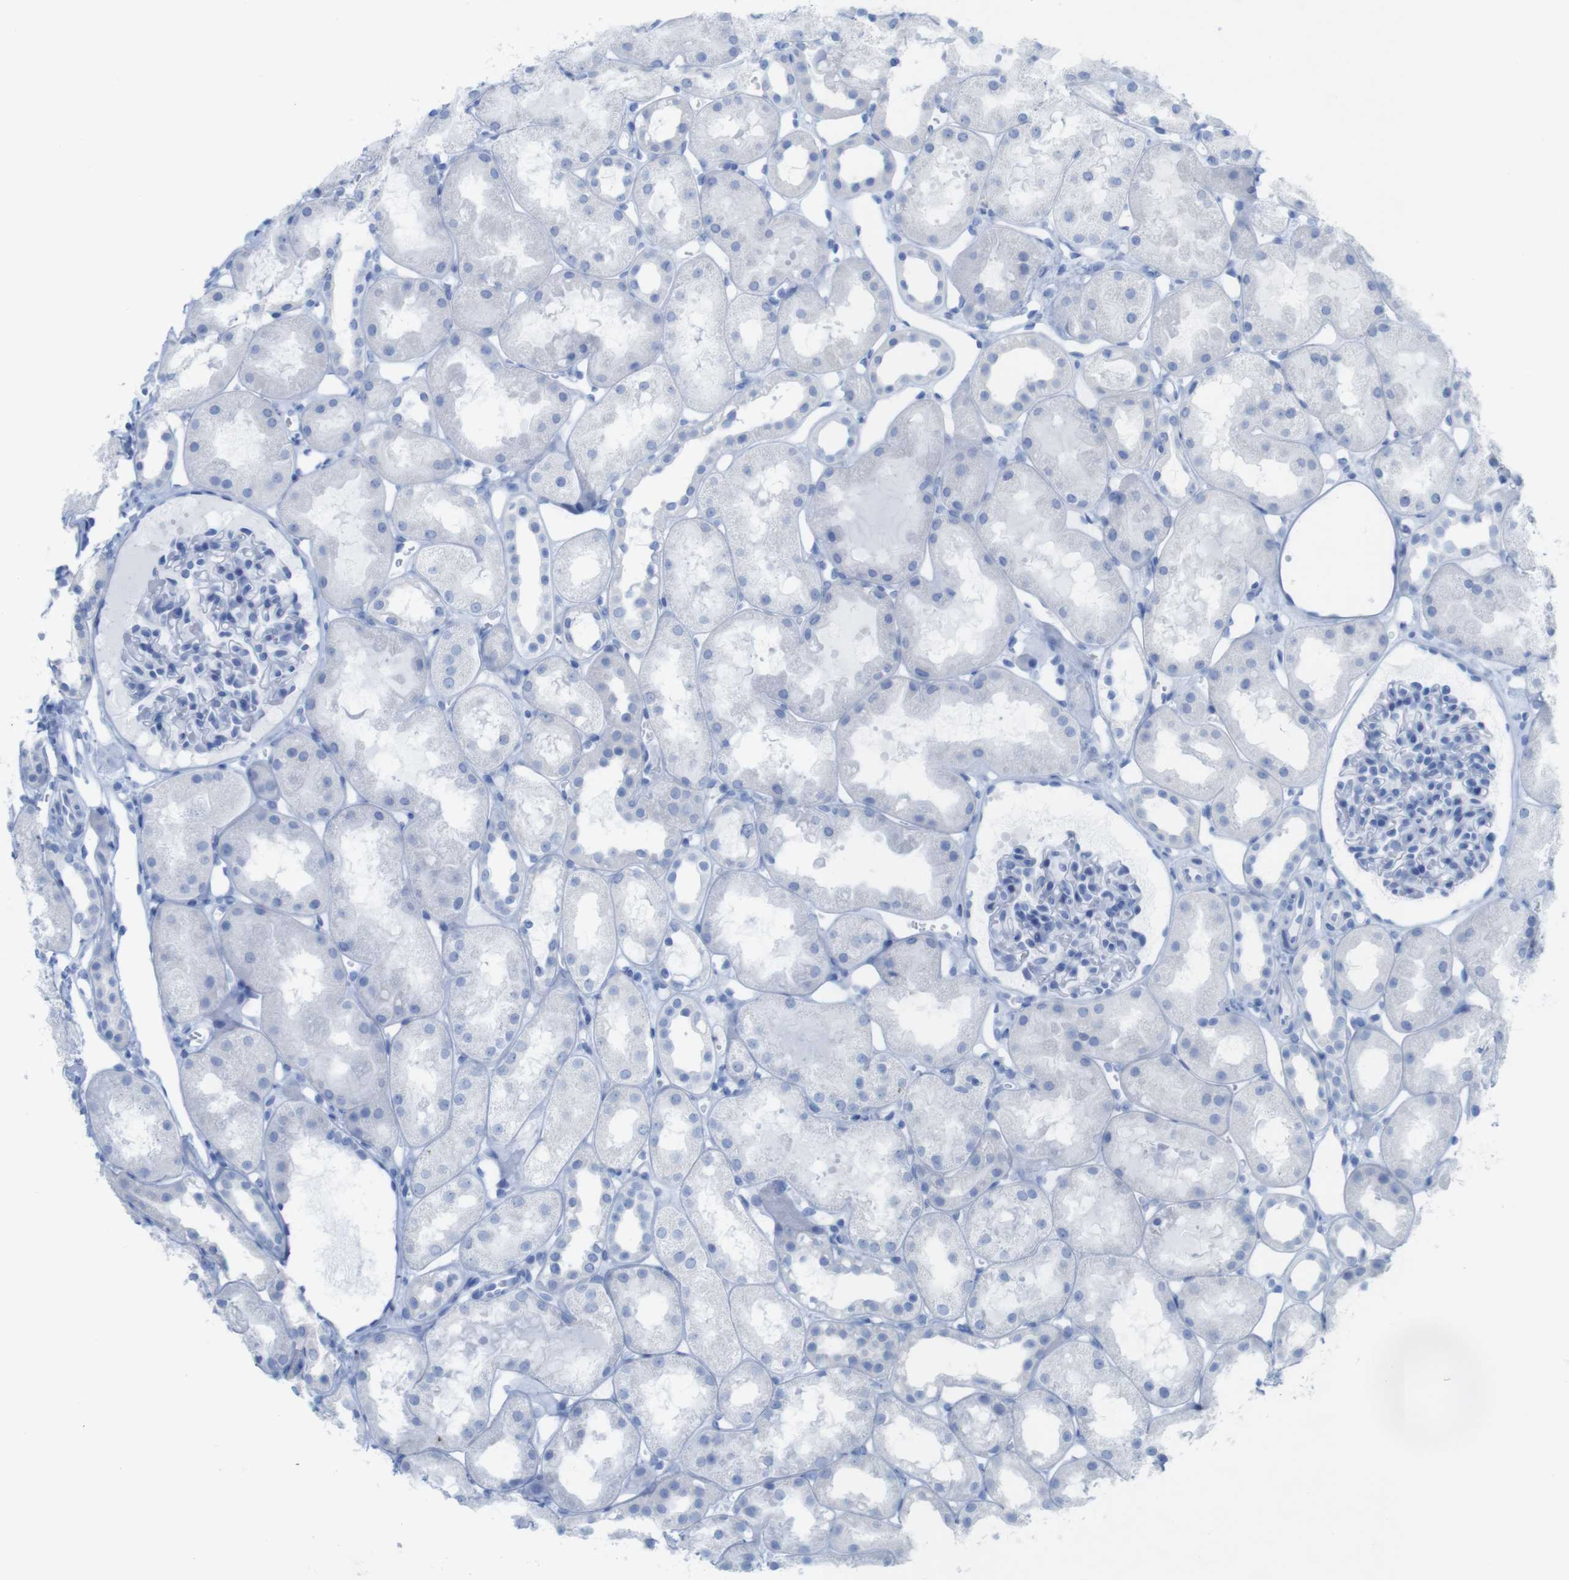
{"staining": {"intensity": "negative", "quantity": "none", "location": "none"}, "tissue": "kidney", "cell_type": "Cells in glomeruli", "image_type": "normal", "snomed": [{"axis": "morphology", "description": "Normal tissue, NOS"}, {"axis": "topography", "description": "Kidney"}, {"axis": "topography", "description": "Urinary bladder"}], "caption": "IHC image of benign kidney: kidney stained with DAB reveals no significant protein positivity in cells in glomeruli.", "gene": "MYH7", "patient": {"sex": "male", "age": 16}}